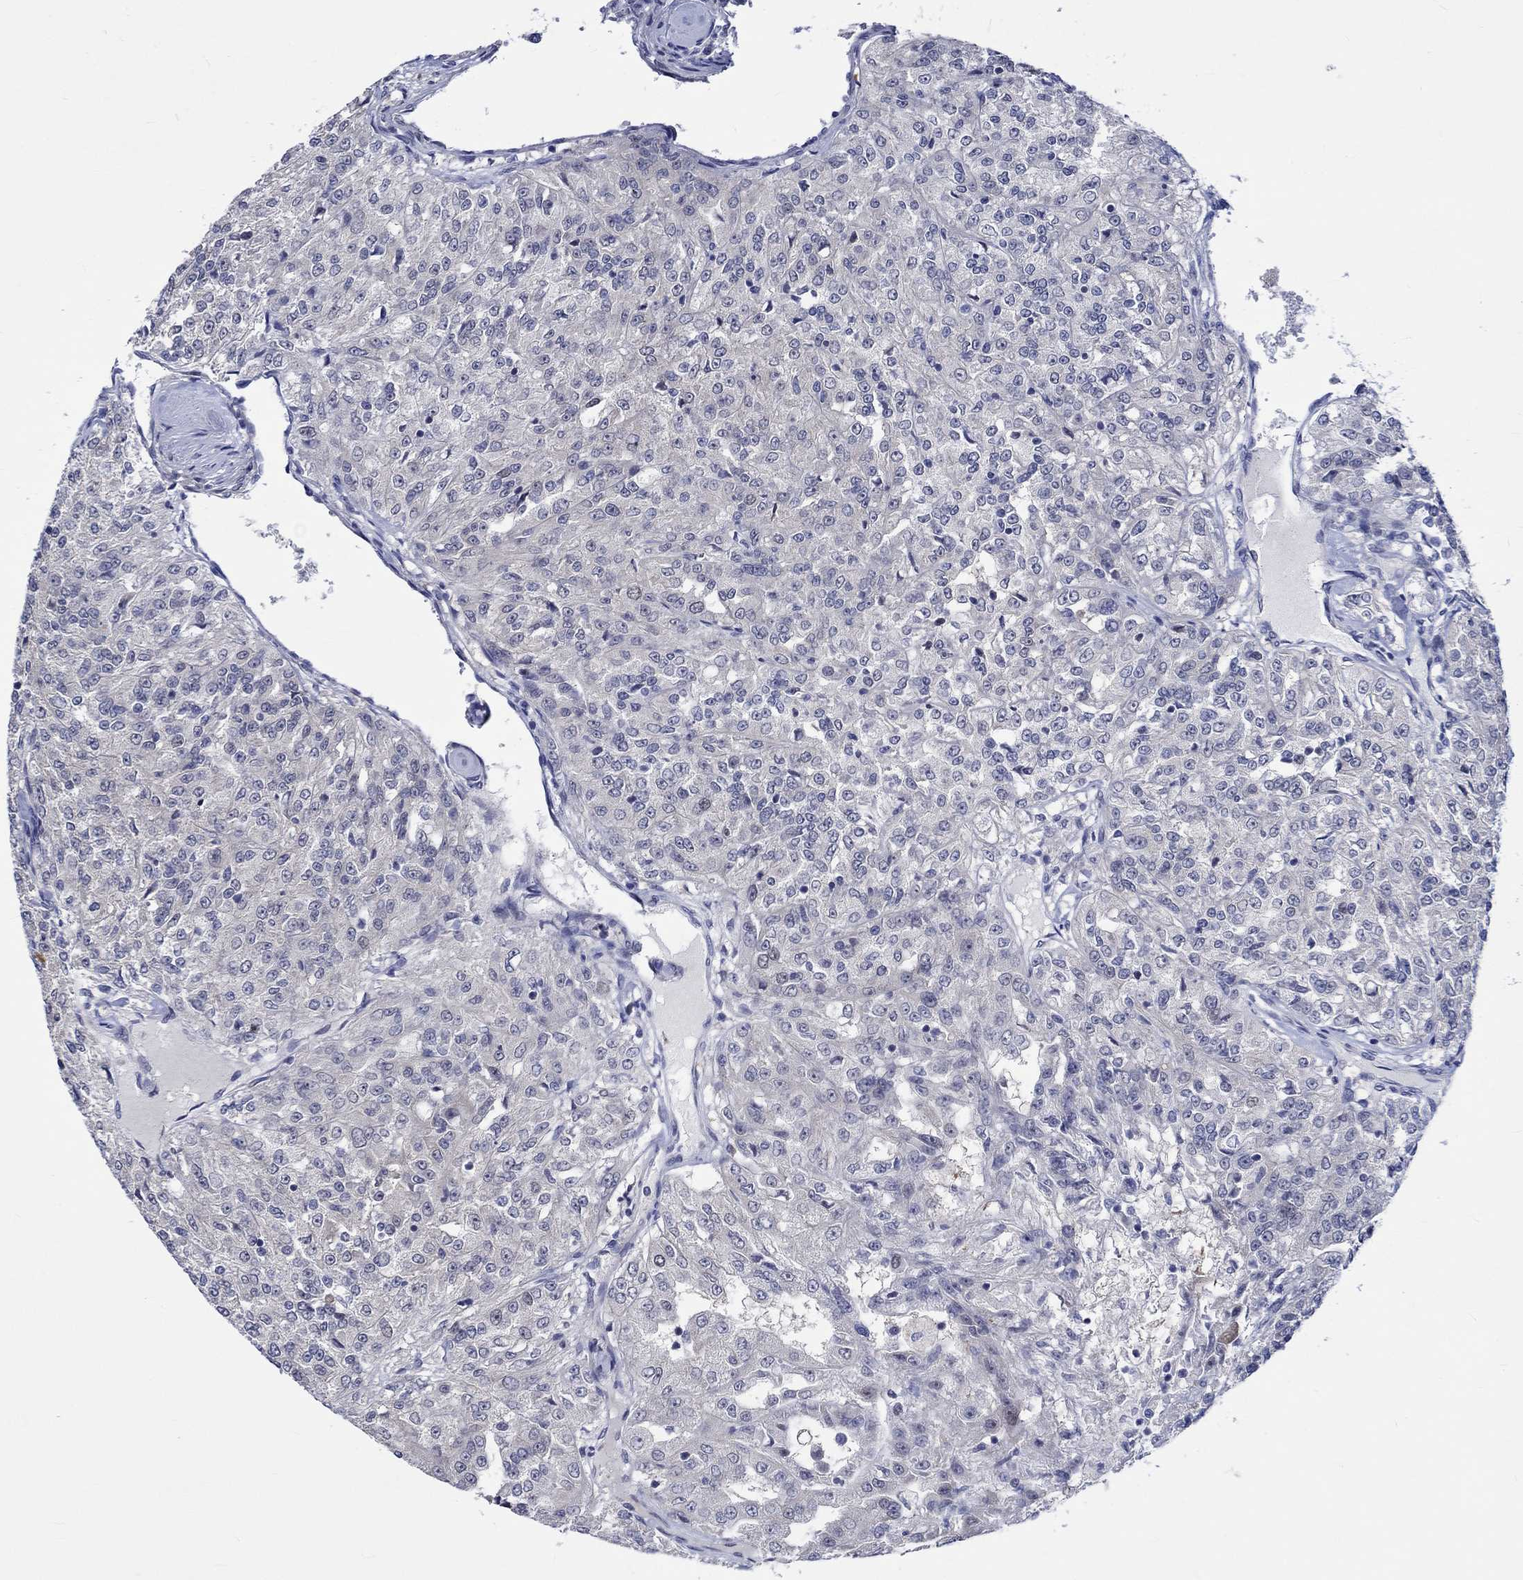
{"staining": {"intensity": "negative", "quantity": "none", "location": "none"}, "tissue": "renal cancer", "cell_type": "Tumor cells", "image_type": "cancer", "snomed": [{"axis": "morphology", "description": "Adenocarcinoma, NOS"}, {"axis": "topography", "description": "Kidney"}], "caption": "A histopathology image of adenocarcinoma (renal) stained for a protein demonstrates no brown staining in tumor cells.", "gene": "E2F8", "patient": {"sex": "female", "age": 63}}